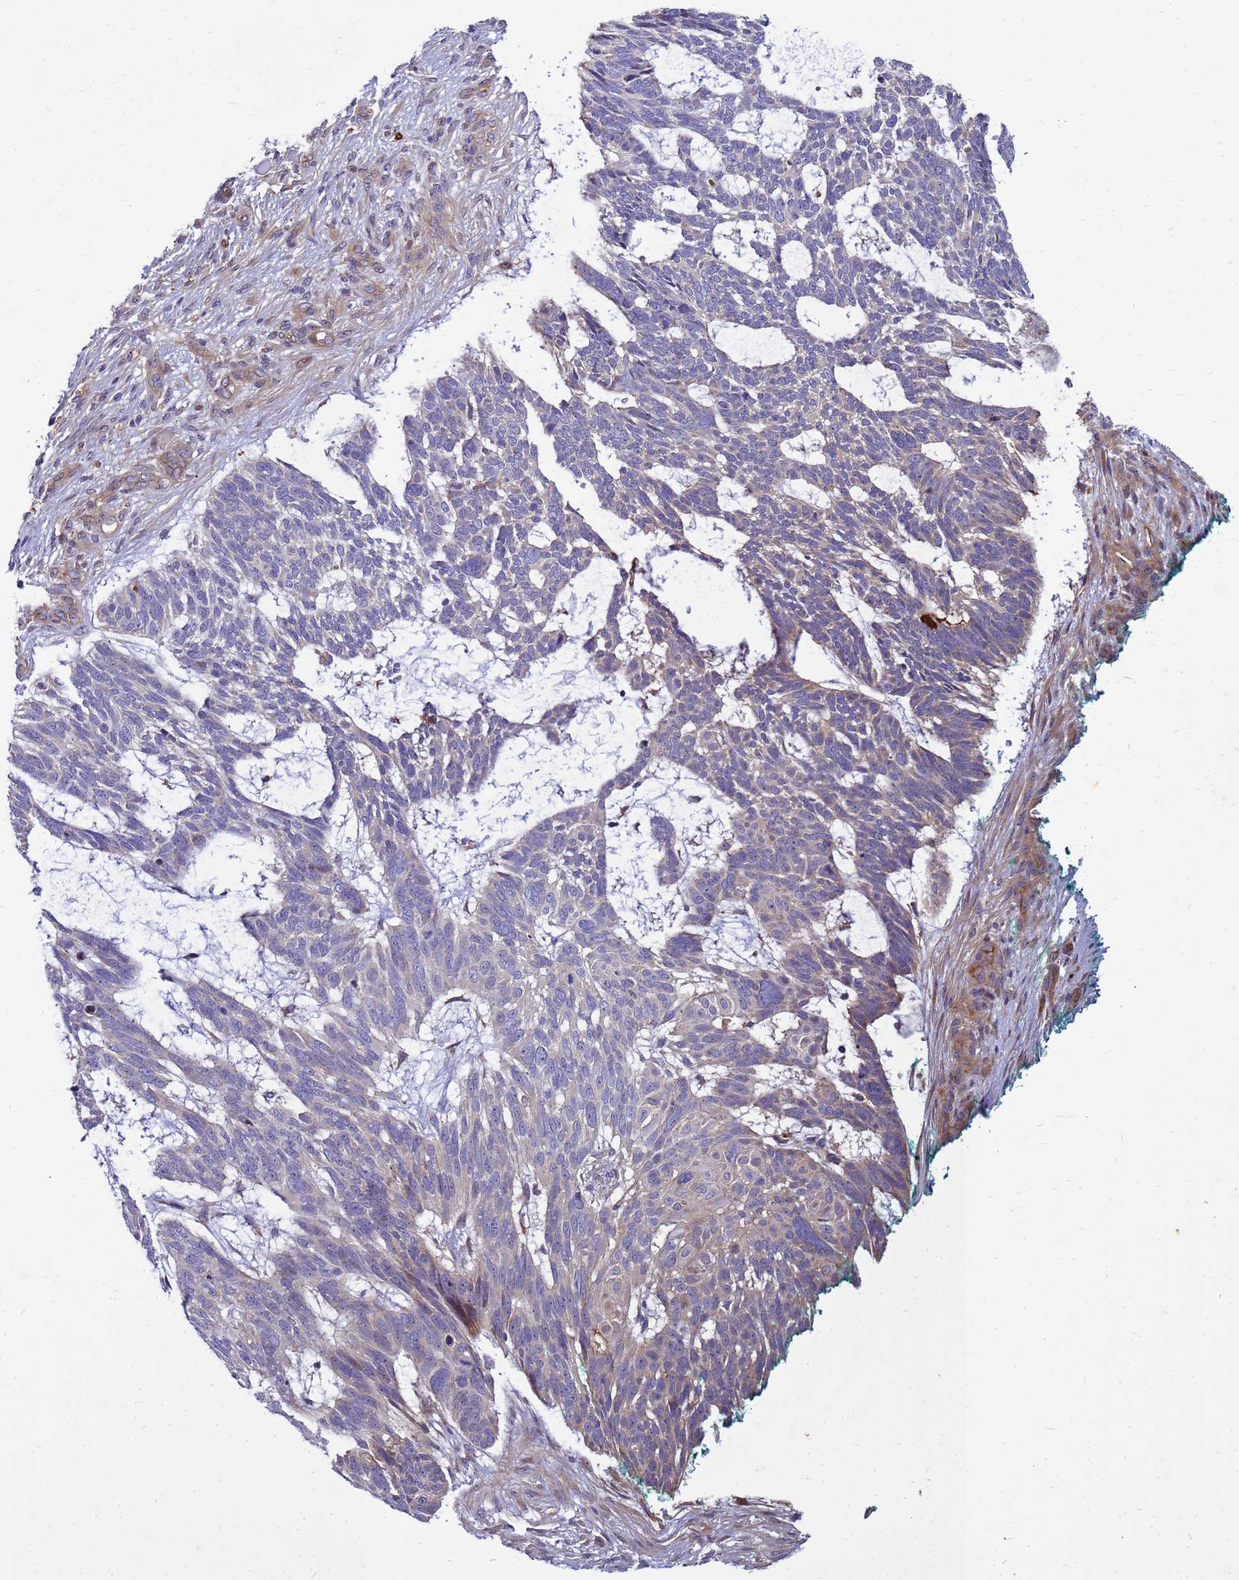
{"staining": {"intensity": "negative", "quantity": "none", "location": "none"}, "tissue": "skin cancer", "cell_type": "Tumor cells", "image_type": "cancer", "snomed": [{"axis": "morphology", "description": "Basal cell carcinoma"}, {"axis": "topography", "description": "Skin"}], "caption": "High power microscopy micrograph of an IHC image of skin cancer (basal cell carcinoma), revealing no significant expression in tumor cells. (Stains: DAB immunohistochemistry (IHC) with hematoxylin counter stain, Microscopy: brightfield microscopy at high magnification).", "gene": "RNF215", "patient": {"sex": "male", "age": 88}}